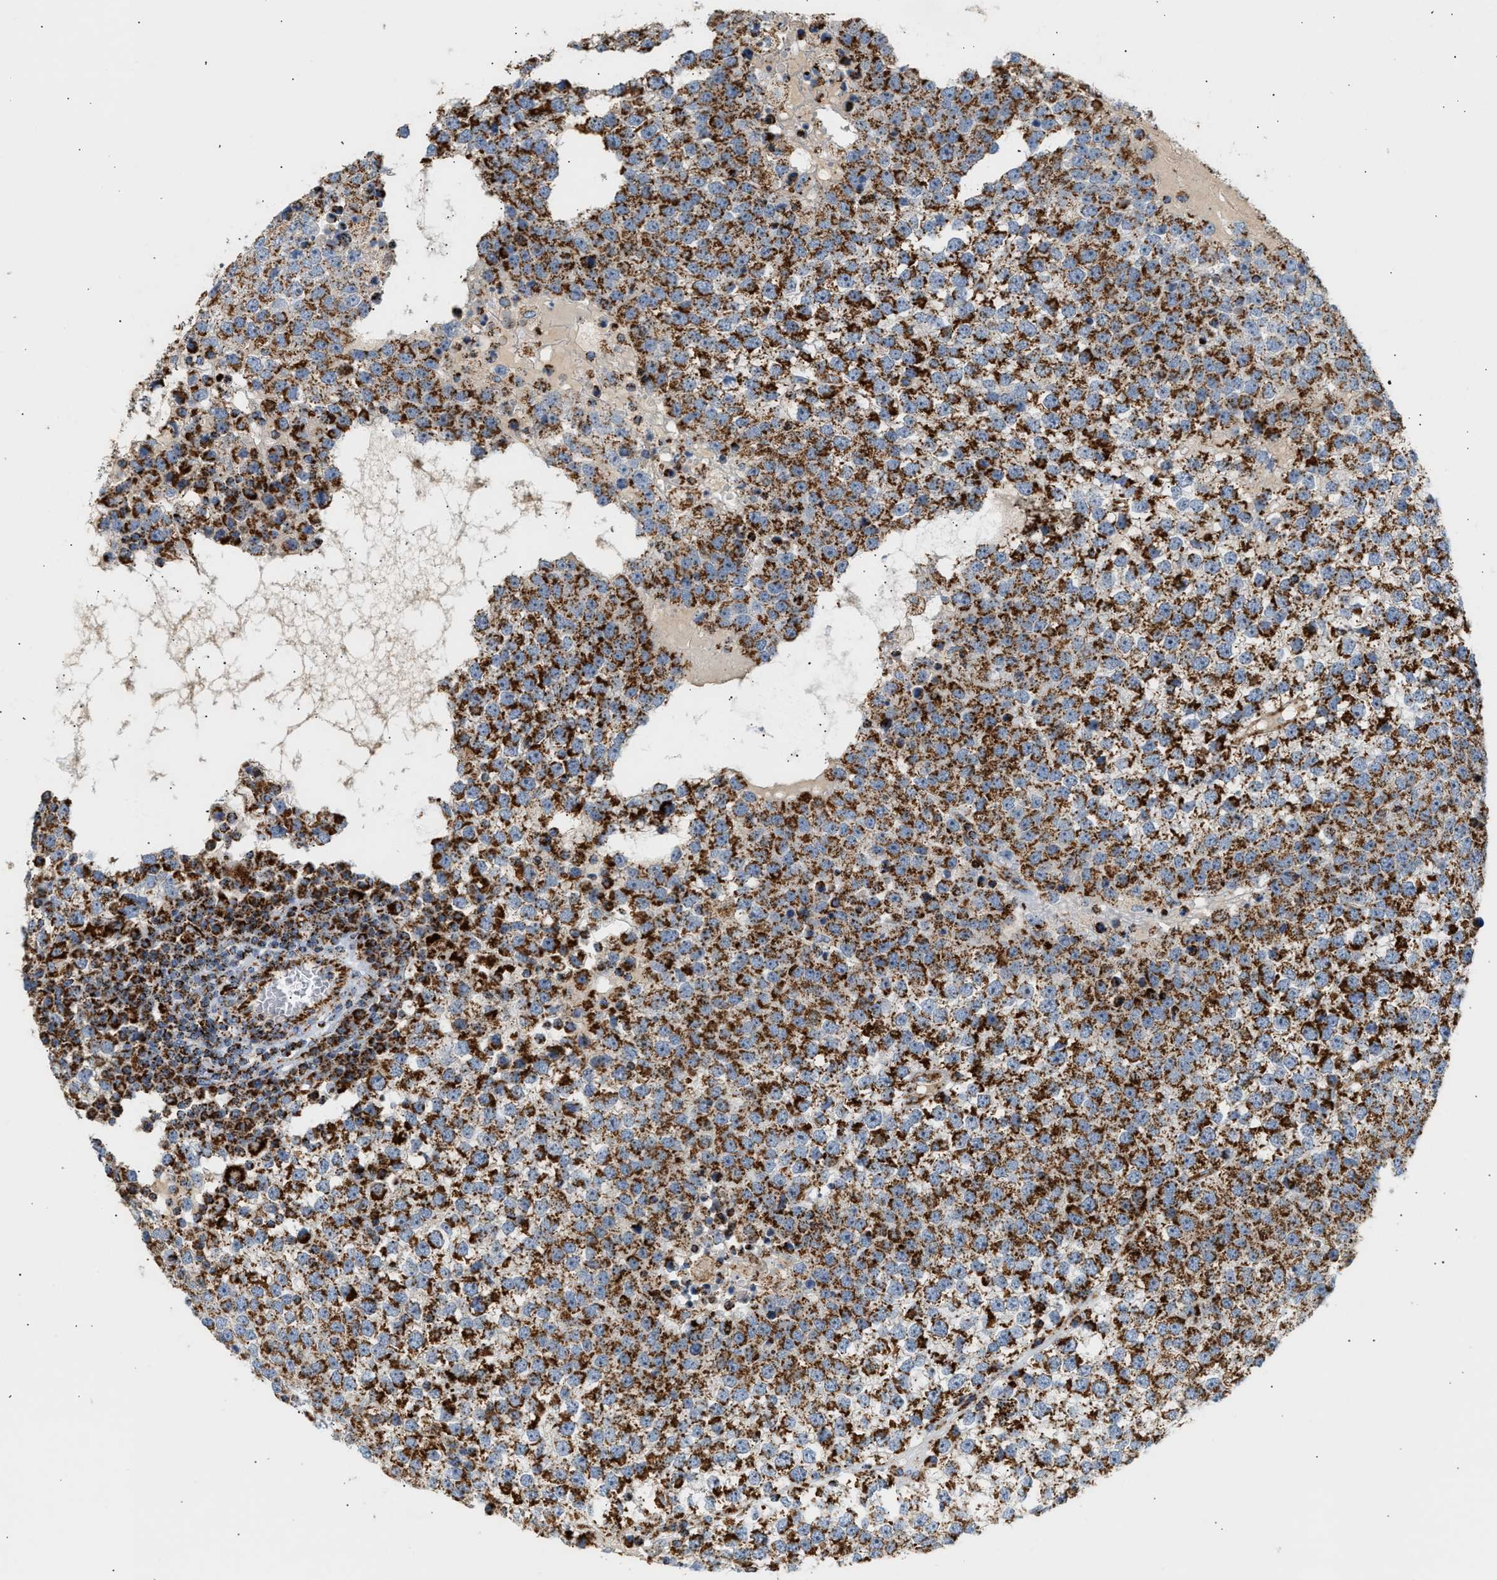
{"staining": {"intensity": "strong", "quantity": ">75%", "location": "cytoplasmic/membranous"}, "tissue": "testis cancer", "cell_type": "Tumor cells", "image_type": "cancer", "snomed": [{"axis": "morphology", "description": "Seminoma, NOS"}, {"axis": "topography", "description": "Testis"}], "caption": "About >75% of tumor cells in human testis cancer reveal strong cytoplasmic/membranous protein positivity as visualized by brown immunohistochemical staining.", "gene": "OGDH", "patient": {"sex": "male", "age": 65}}